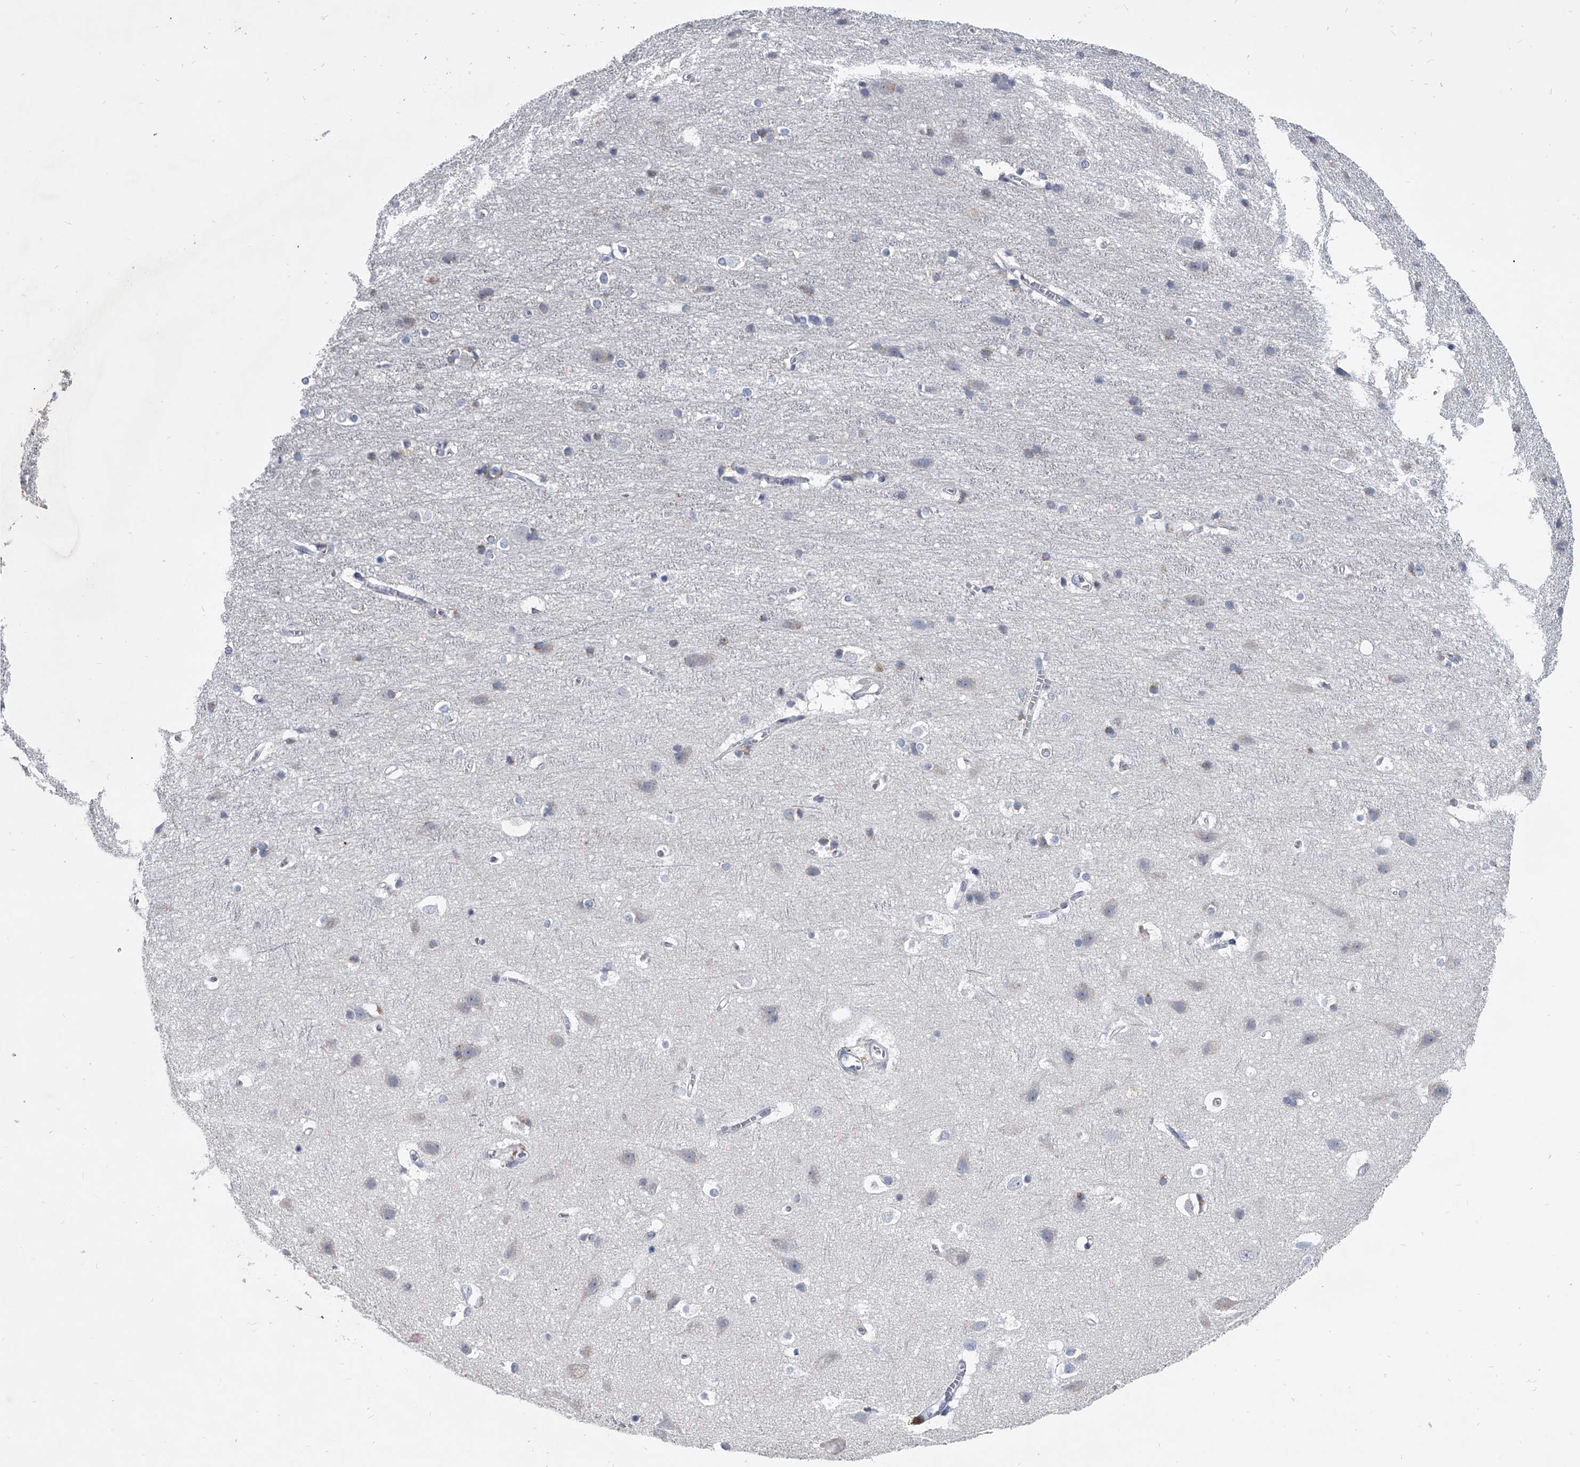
{"staining": {"intensity": "negative", "quantity": "none", "location": "none"}, "tissue": "cerebral cortex", "cell_type": "Endothelial cells", "image_type": "normal", "snomed": [{"axis": "morphology", "description": "Normal tissue, NOS"}, {"axis": "topography", "description": "Cerebral cortex"}], "caption": "Immunohistochemistry of normal cerebral cortex demonstrates no staining in endothelial cells.", "gene": "SPP1", "patient": {"sex": "male", "age": 54}}